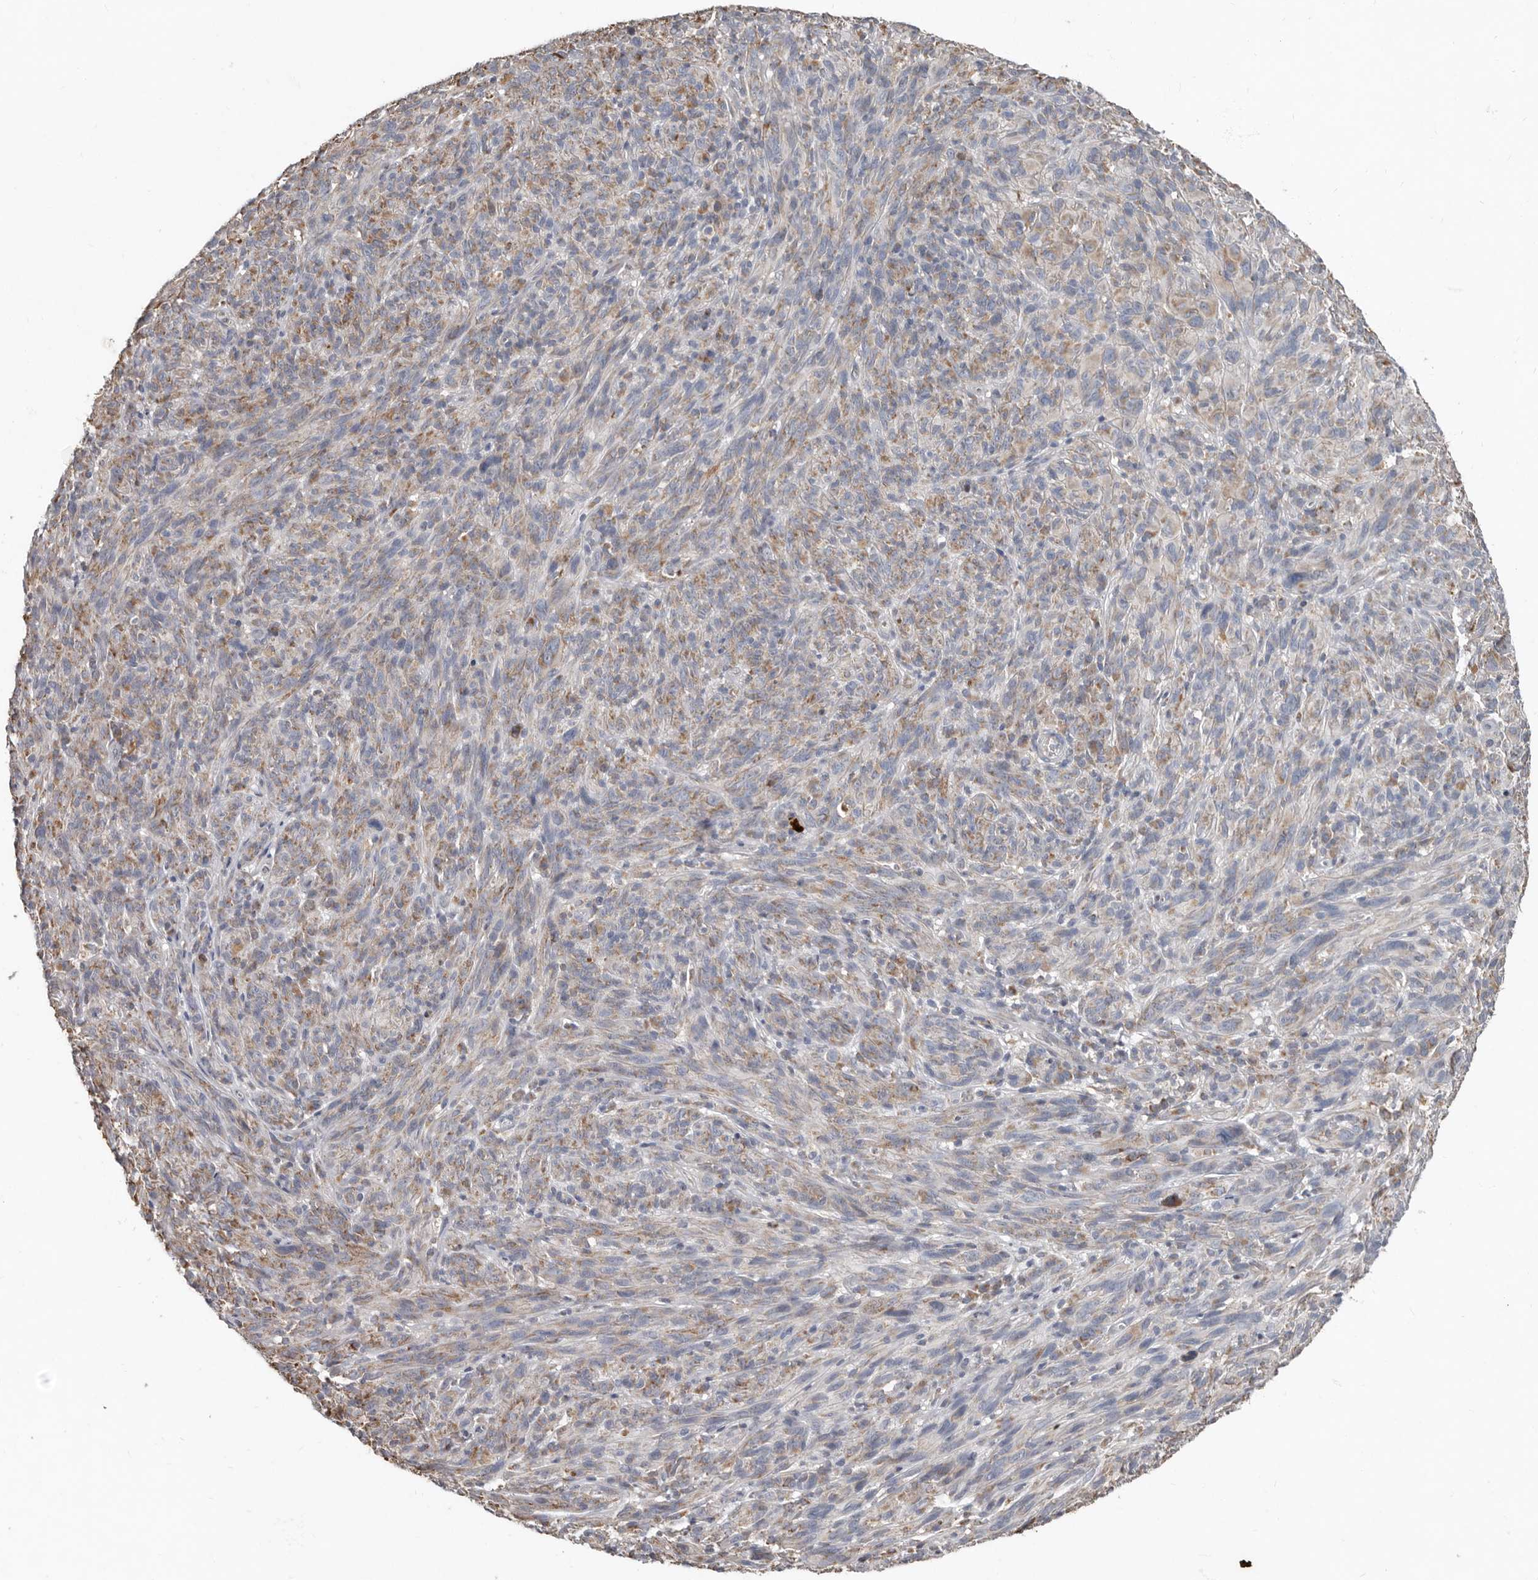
{"staining": {"intensity": "weak", "quantity": "25%-75%", "location": "cytoplasmic/membranous"}, "tissue": "melanoma", "cell_type": "Tumor cells", "image_type": "cancer", "snomed": [{"axis": "morphology", "description": "Malignant melanoma, NOS"}, {"axis": "topography", "description": "Skin of head"}], "caption": "Protein expression by immunohistochemistry (IHC) displays weak cytoplasmic/membranous staining in about 25%-75% of tumor cells in malignant melanoma.", "gene": "KIF26B", "patient": {"sex": "male", "age": 96}}